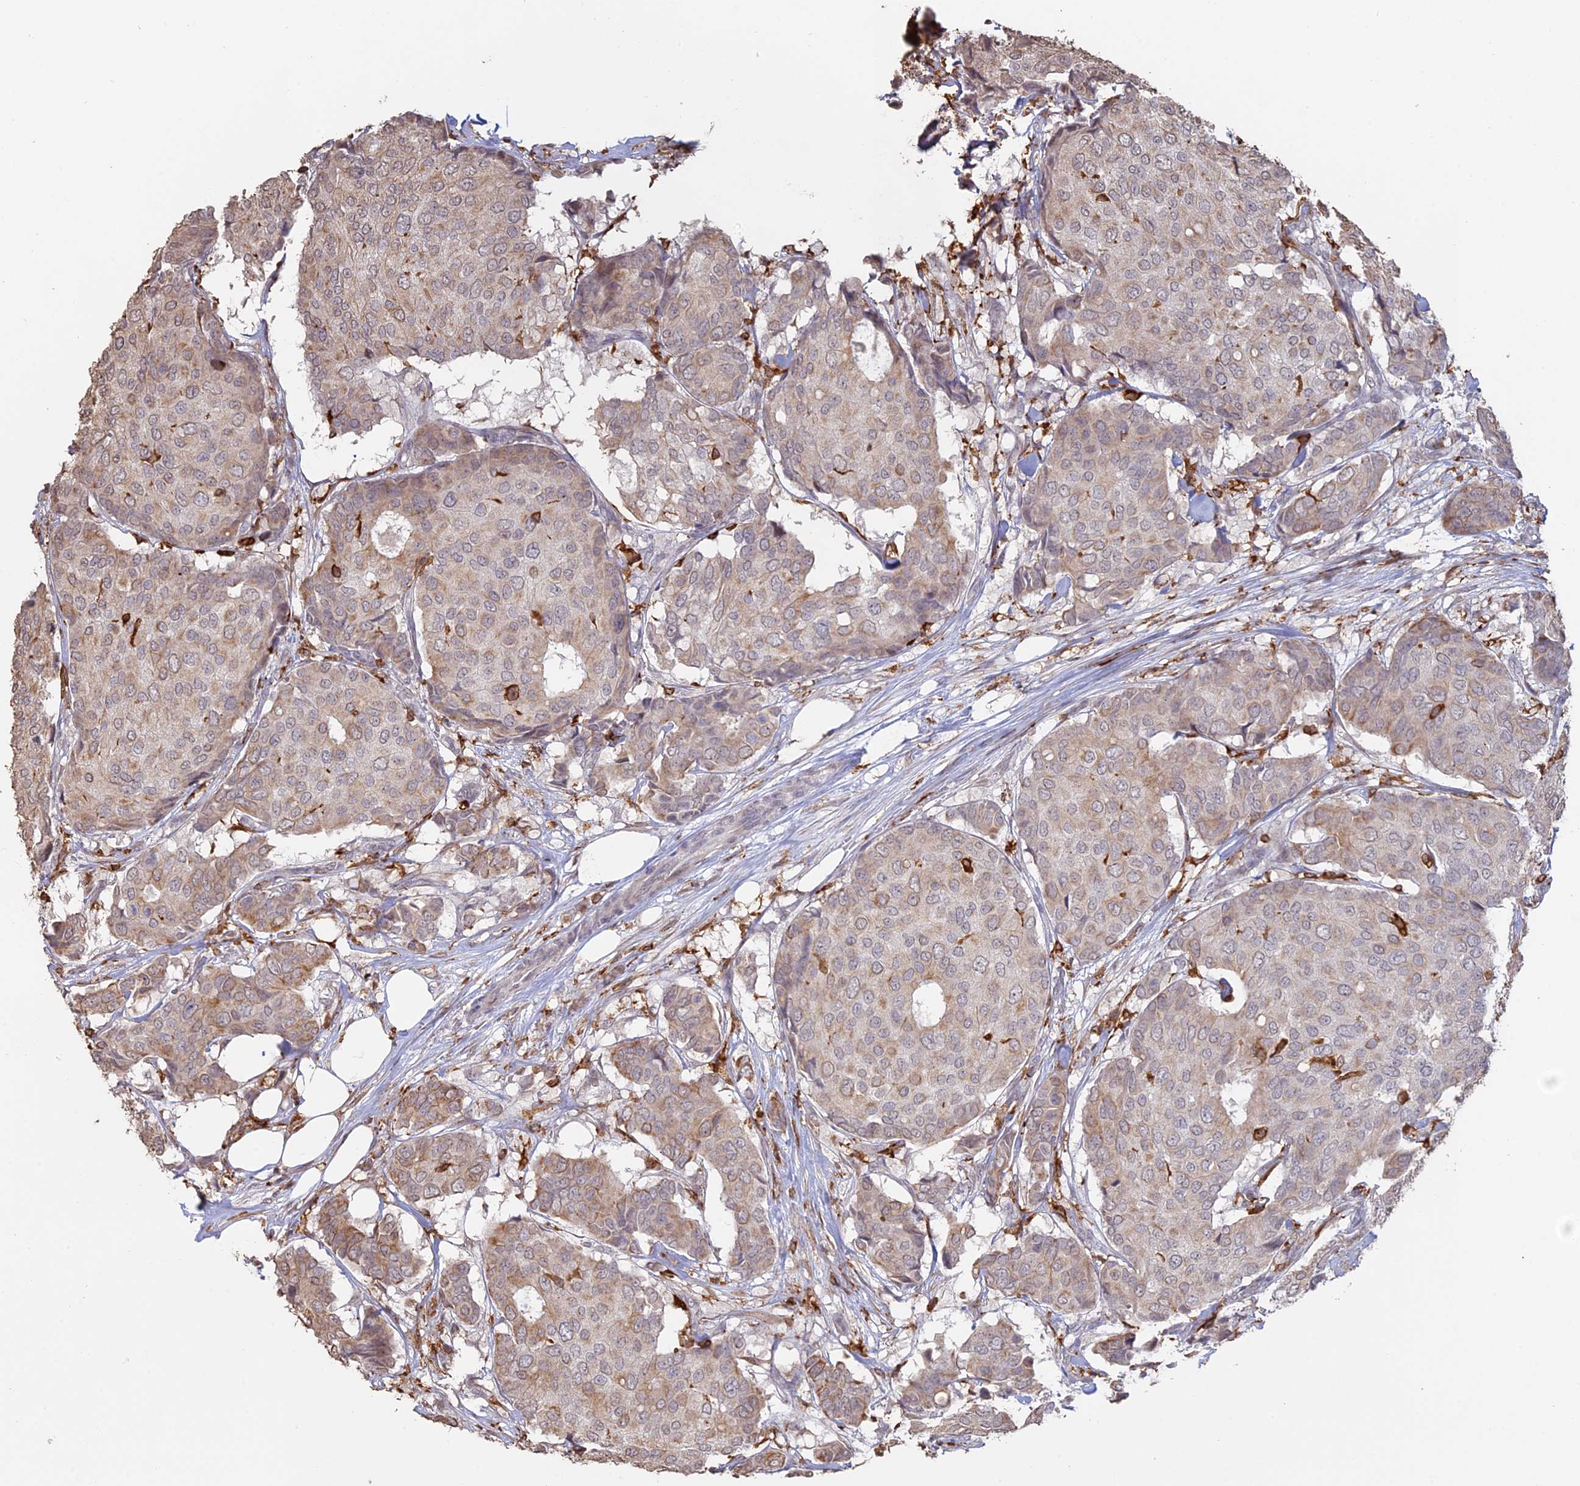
{"staining": {"intensity": "weak", "quantity": "25%-75%", "location": "cytoplasmic/membranous"}, "tissue": "breast cancer", "cell_type": "Tumor cells", "image_type": "cancer", "snomed": [{"axis": "morphology", "description": "Duct carcinoma"}, {"axis": "topography", "description": "Breast"}], "caption": "Breast infiltrating ductal carcinoma tissue demonstrates weak cytoplasmic/membranous staining in approximately 25%-75% of tumor cells, visualized by immunohistochemistry.", "gene": "APOBR", "patient": {"sex": "female", "age": 75}}